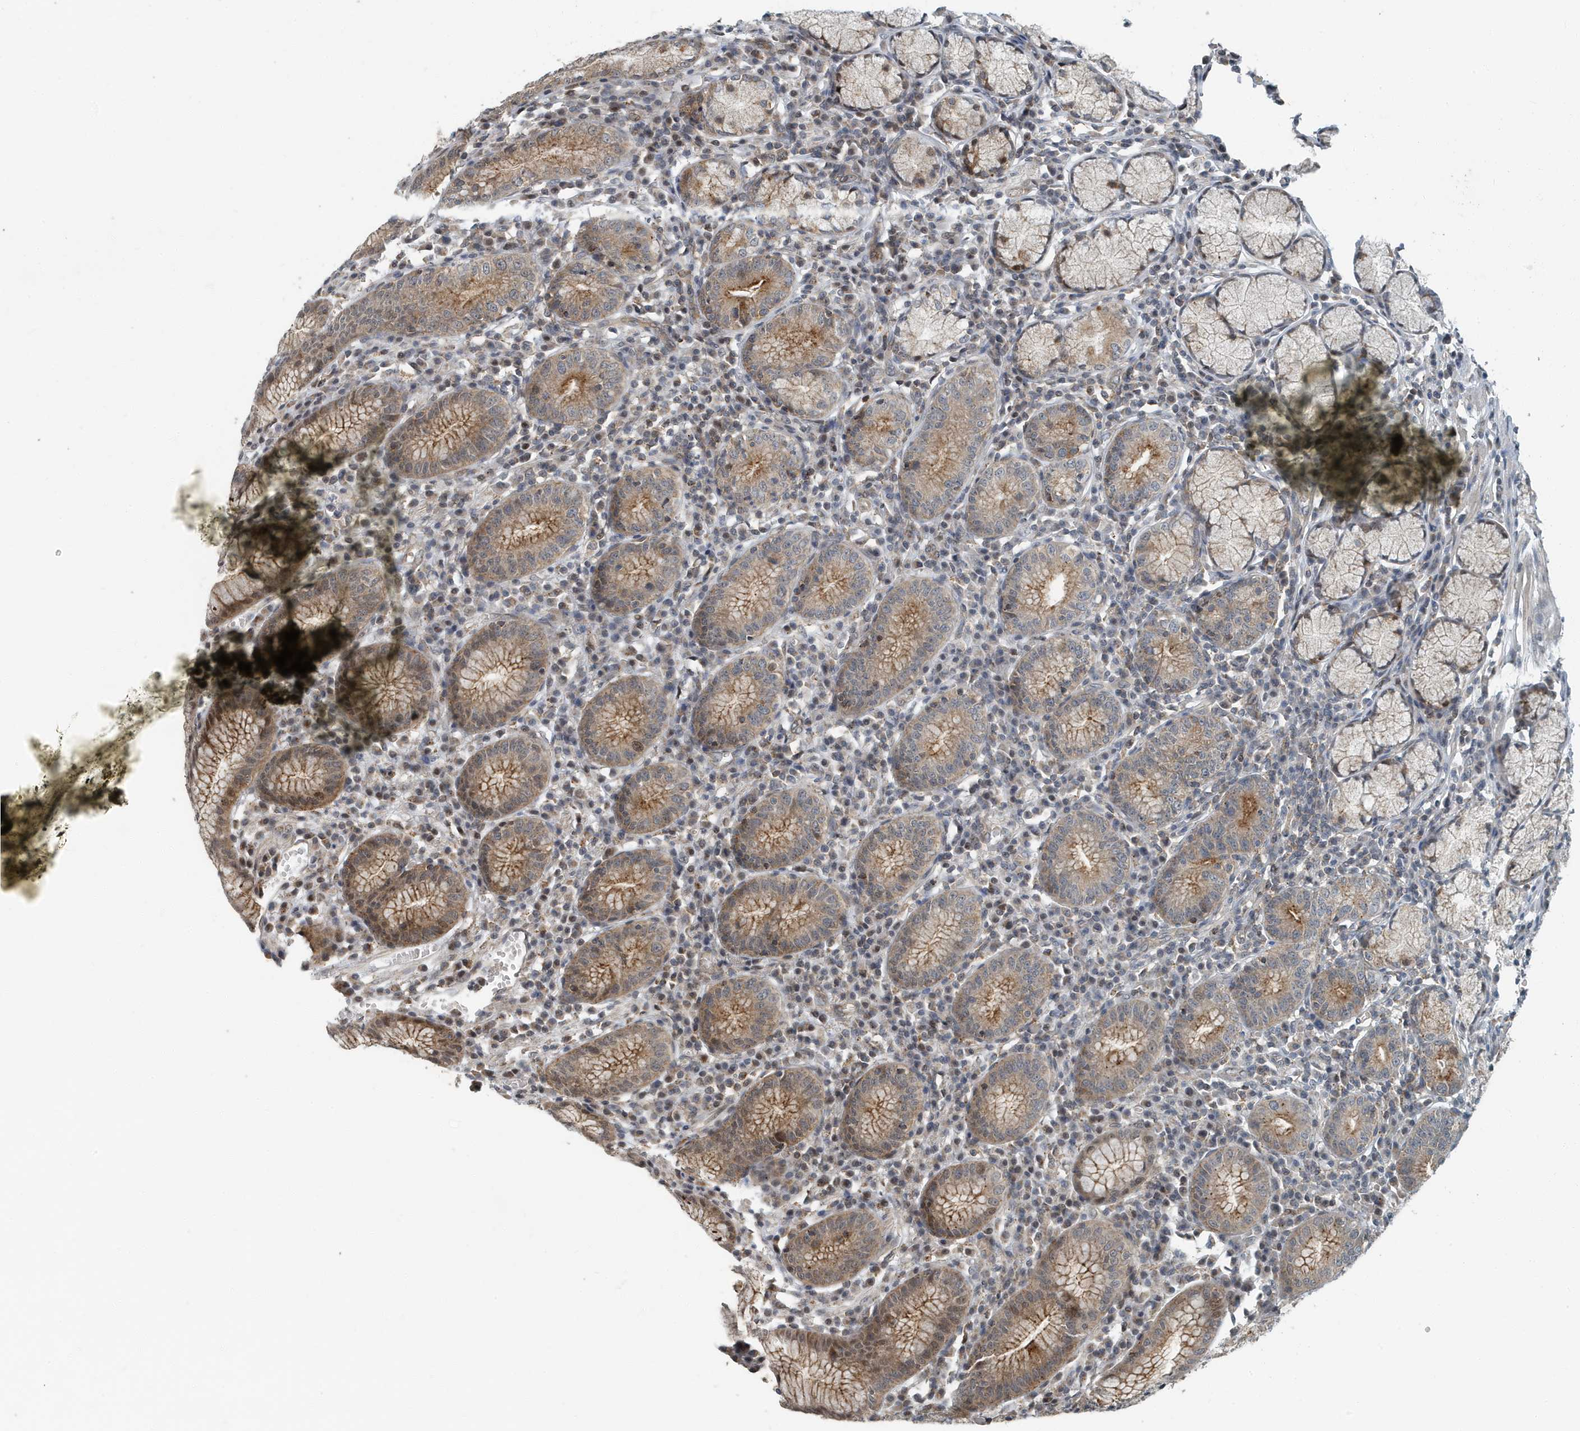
{"staining": {"intensity": "moderate", "quantity": "25%-75%", "location": "cytoplasmic/membranous"}, "tissue": "stomach", "cell_type": "Glandular cells", "image_type": "normal", "snomed": [{"axis": "morphology", "description": "Normal tissue, NOS"}, {"axis": "topography", "description": "Stomach"}], "caption": "IHC (DAB) staining of benign stomach exhibits moderate cytoplasmic/membranous protein positivity in approximately 25%-75% of glandular cells.", "gene": "KIF15", "patient": {"sex": "male", "age": 55}}